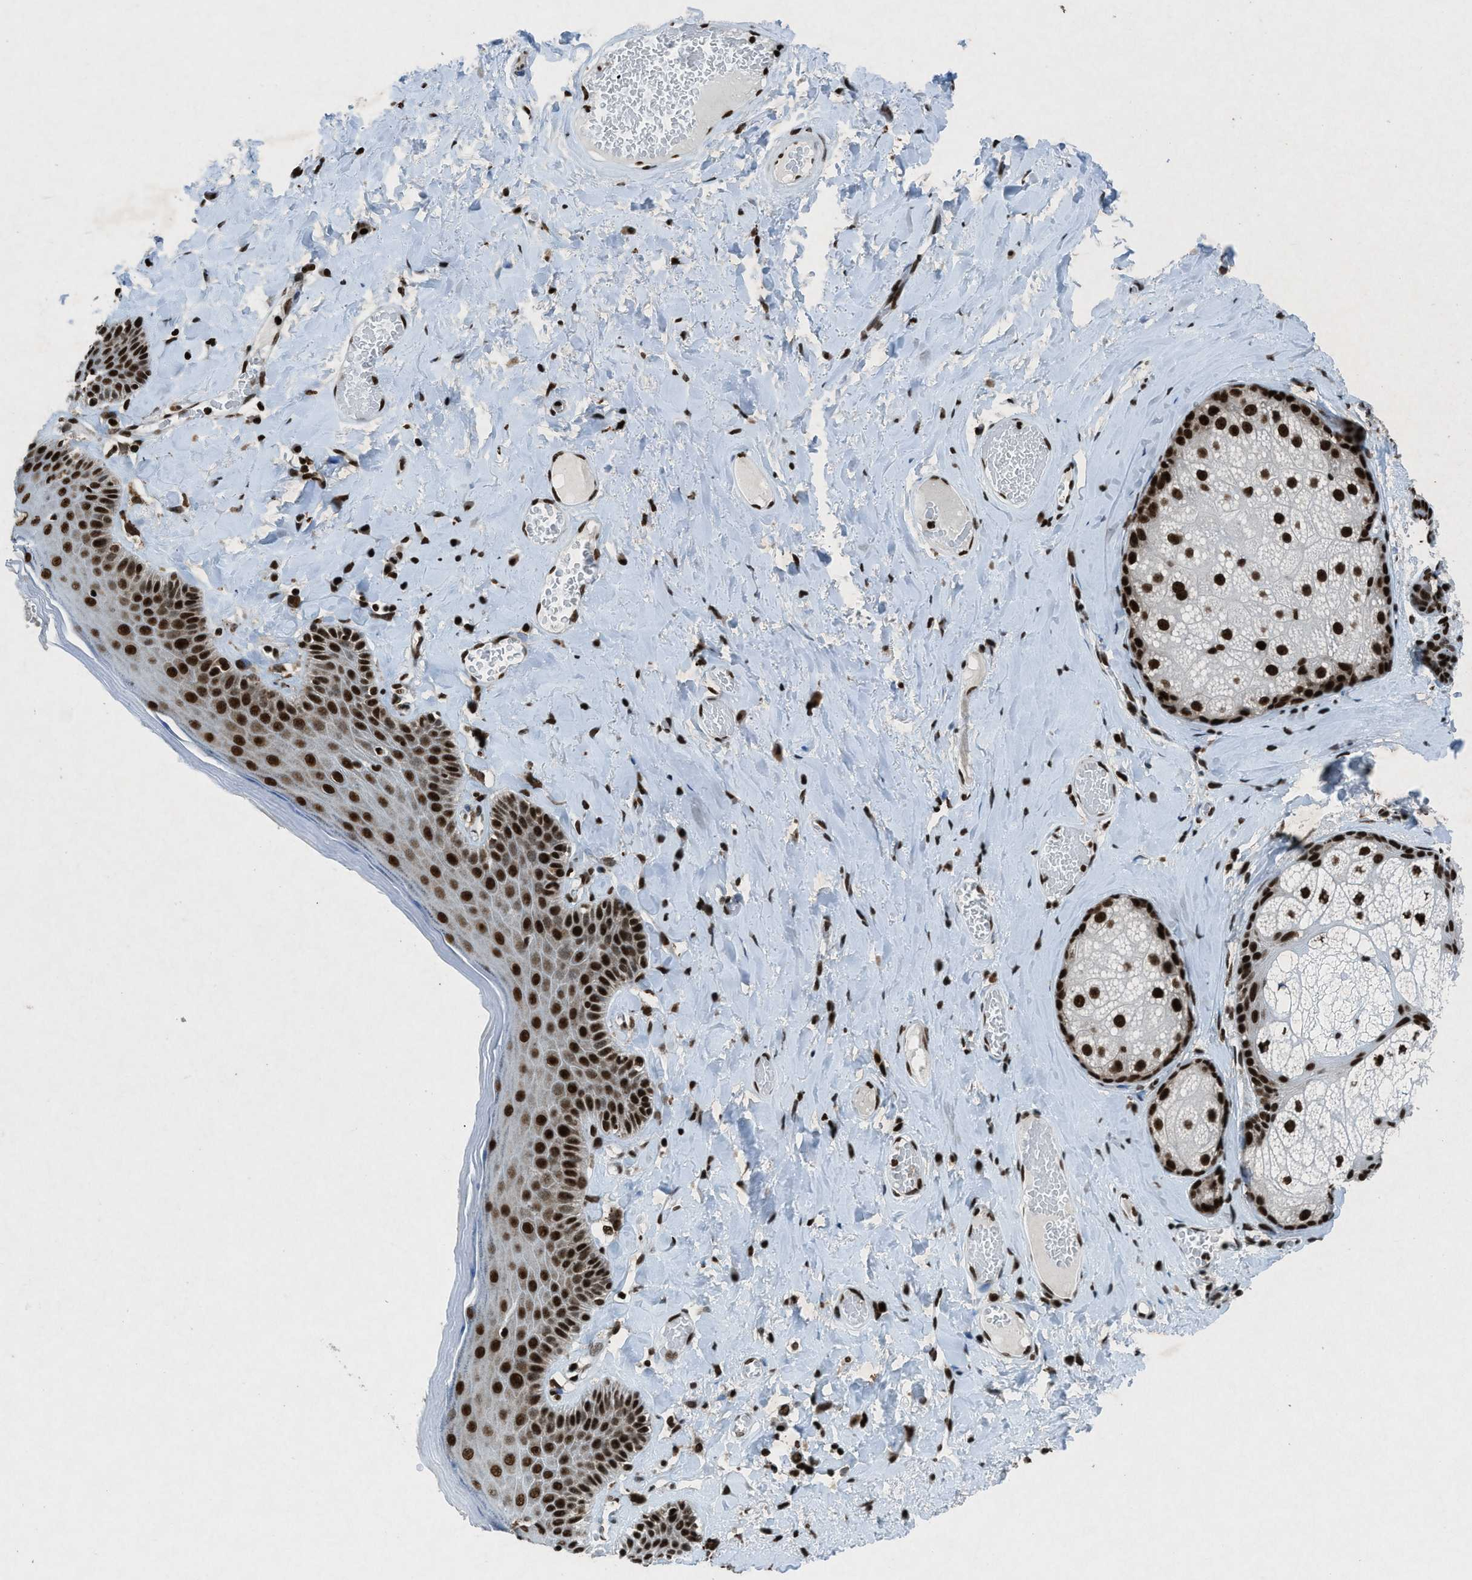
{"staining": {"intensity": "strong", "quantity": ">75%", "location": "nuclear"}, "tissue": "skin", "cell_type": "Epidermal cells", "image_type": "normal", "snomed": [{"axis": "morphology", "description": "Normal tissue, NOS"}, {"axis": "topography", "description": "Anal"}], "caption": "An image of human skin stained for a protein displays strong nuclear brown staining in epidermal cells. The protein of interest is shown in brown color, while the nuclei are stained blue.", "gene": "NXF1", "patient": {"sex": "male", "age": 69}}